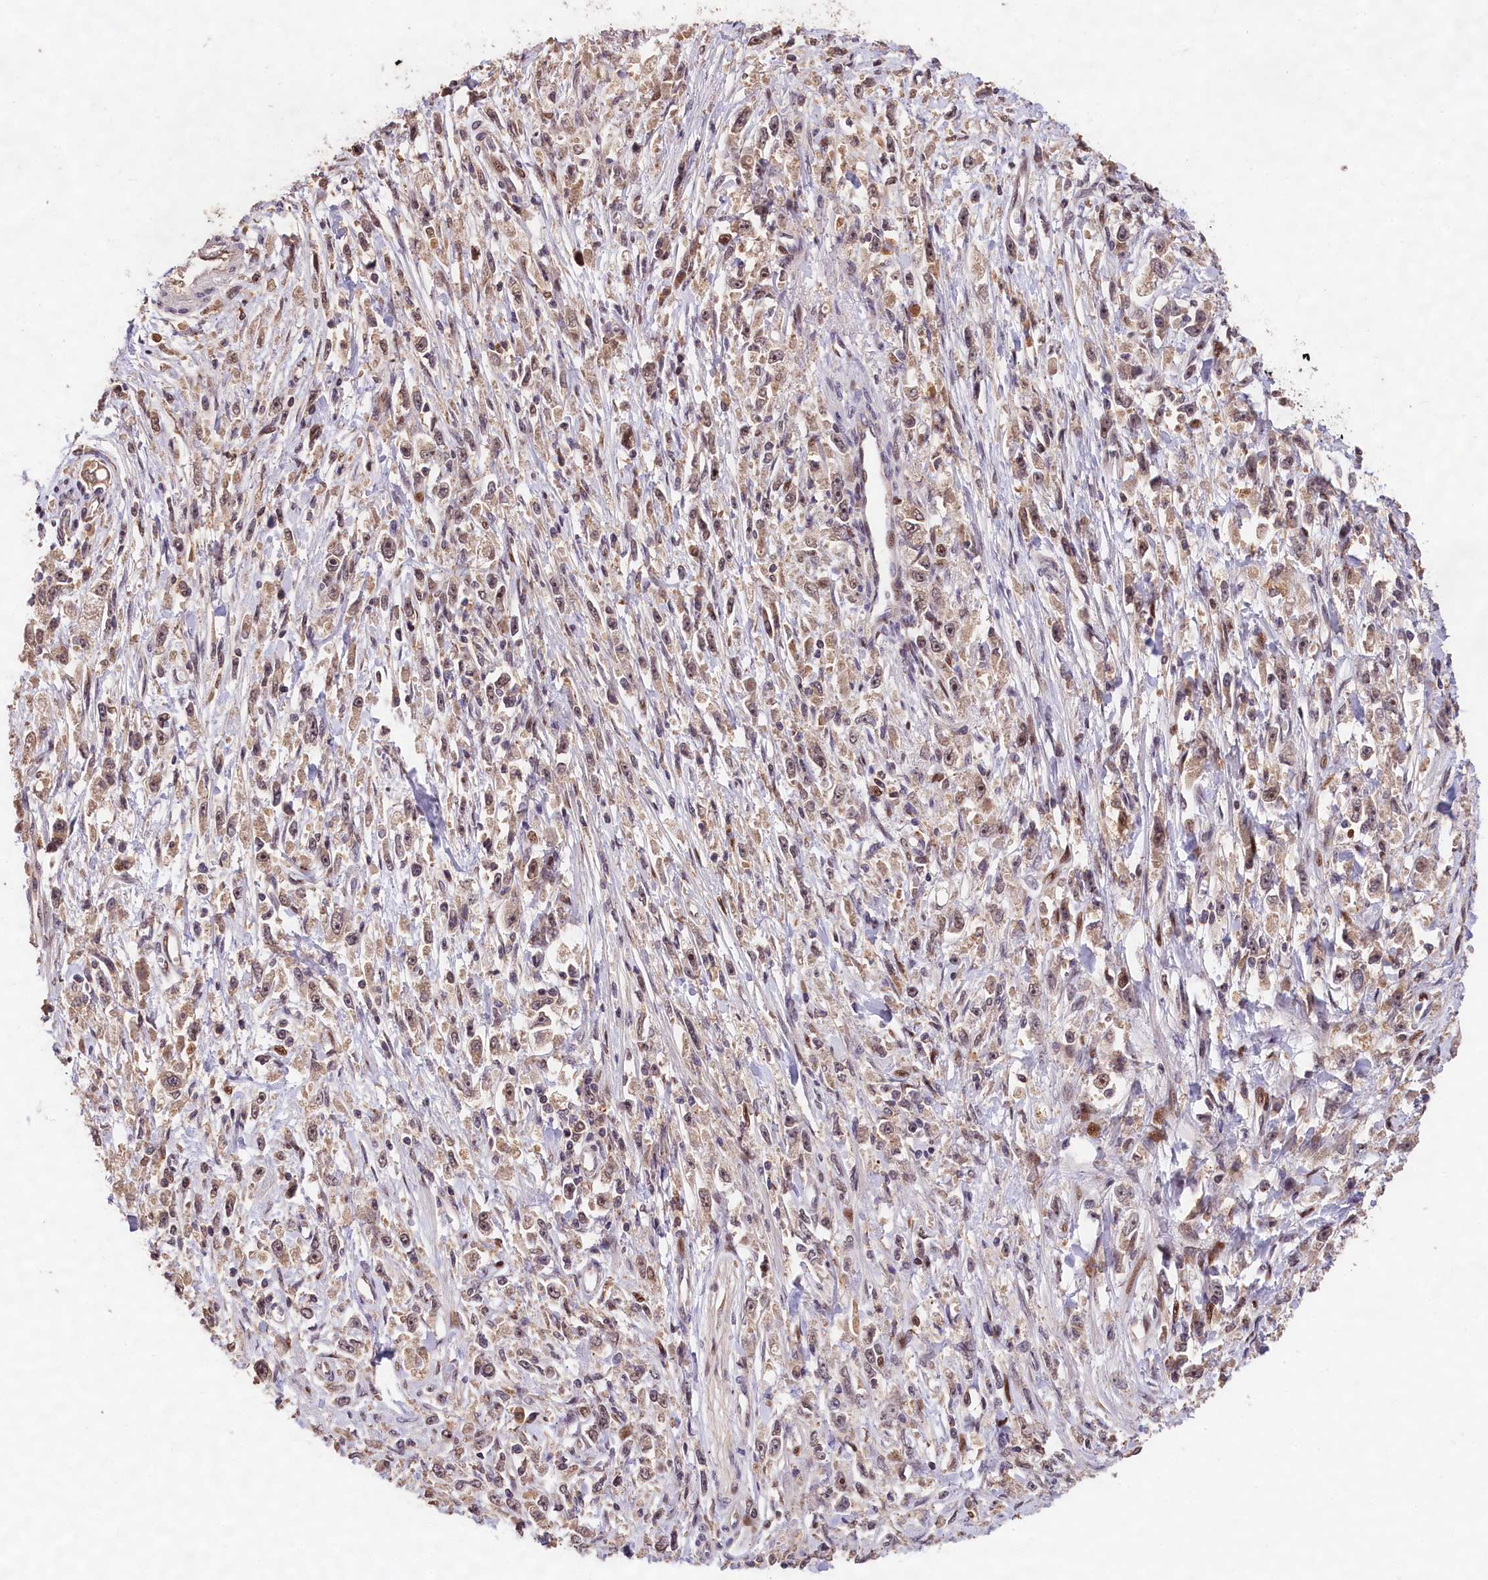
{"staining": {"intensity": "weak", "quantity": ">75%", "location": "cytoplasmic/membranous,nuclear"}, "tissue": "stomach cancer", "cell_type": "Tumor cells", "image_type": "cancer", "snomed": [{"axis": "morphology", "description": "Adenocarcinoma, NOS"}, {"axis": "topography", "description": "Stomach"}], "caption": "There is low levels of weak cytoplasmic/membranous and nuclear expression in tumor cells of stomach cancer (adenocarcinoma), as demonstrated by immunohistochemical staining (brown color).", "gene": "PHAF1", "patient": {"sex": "female", "age": 59}}